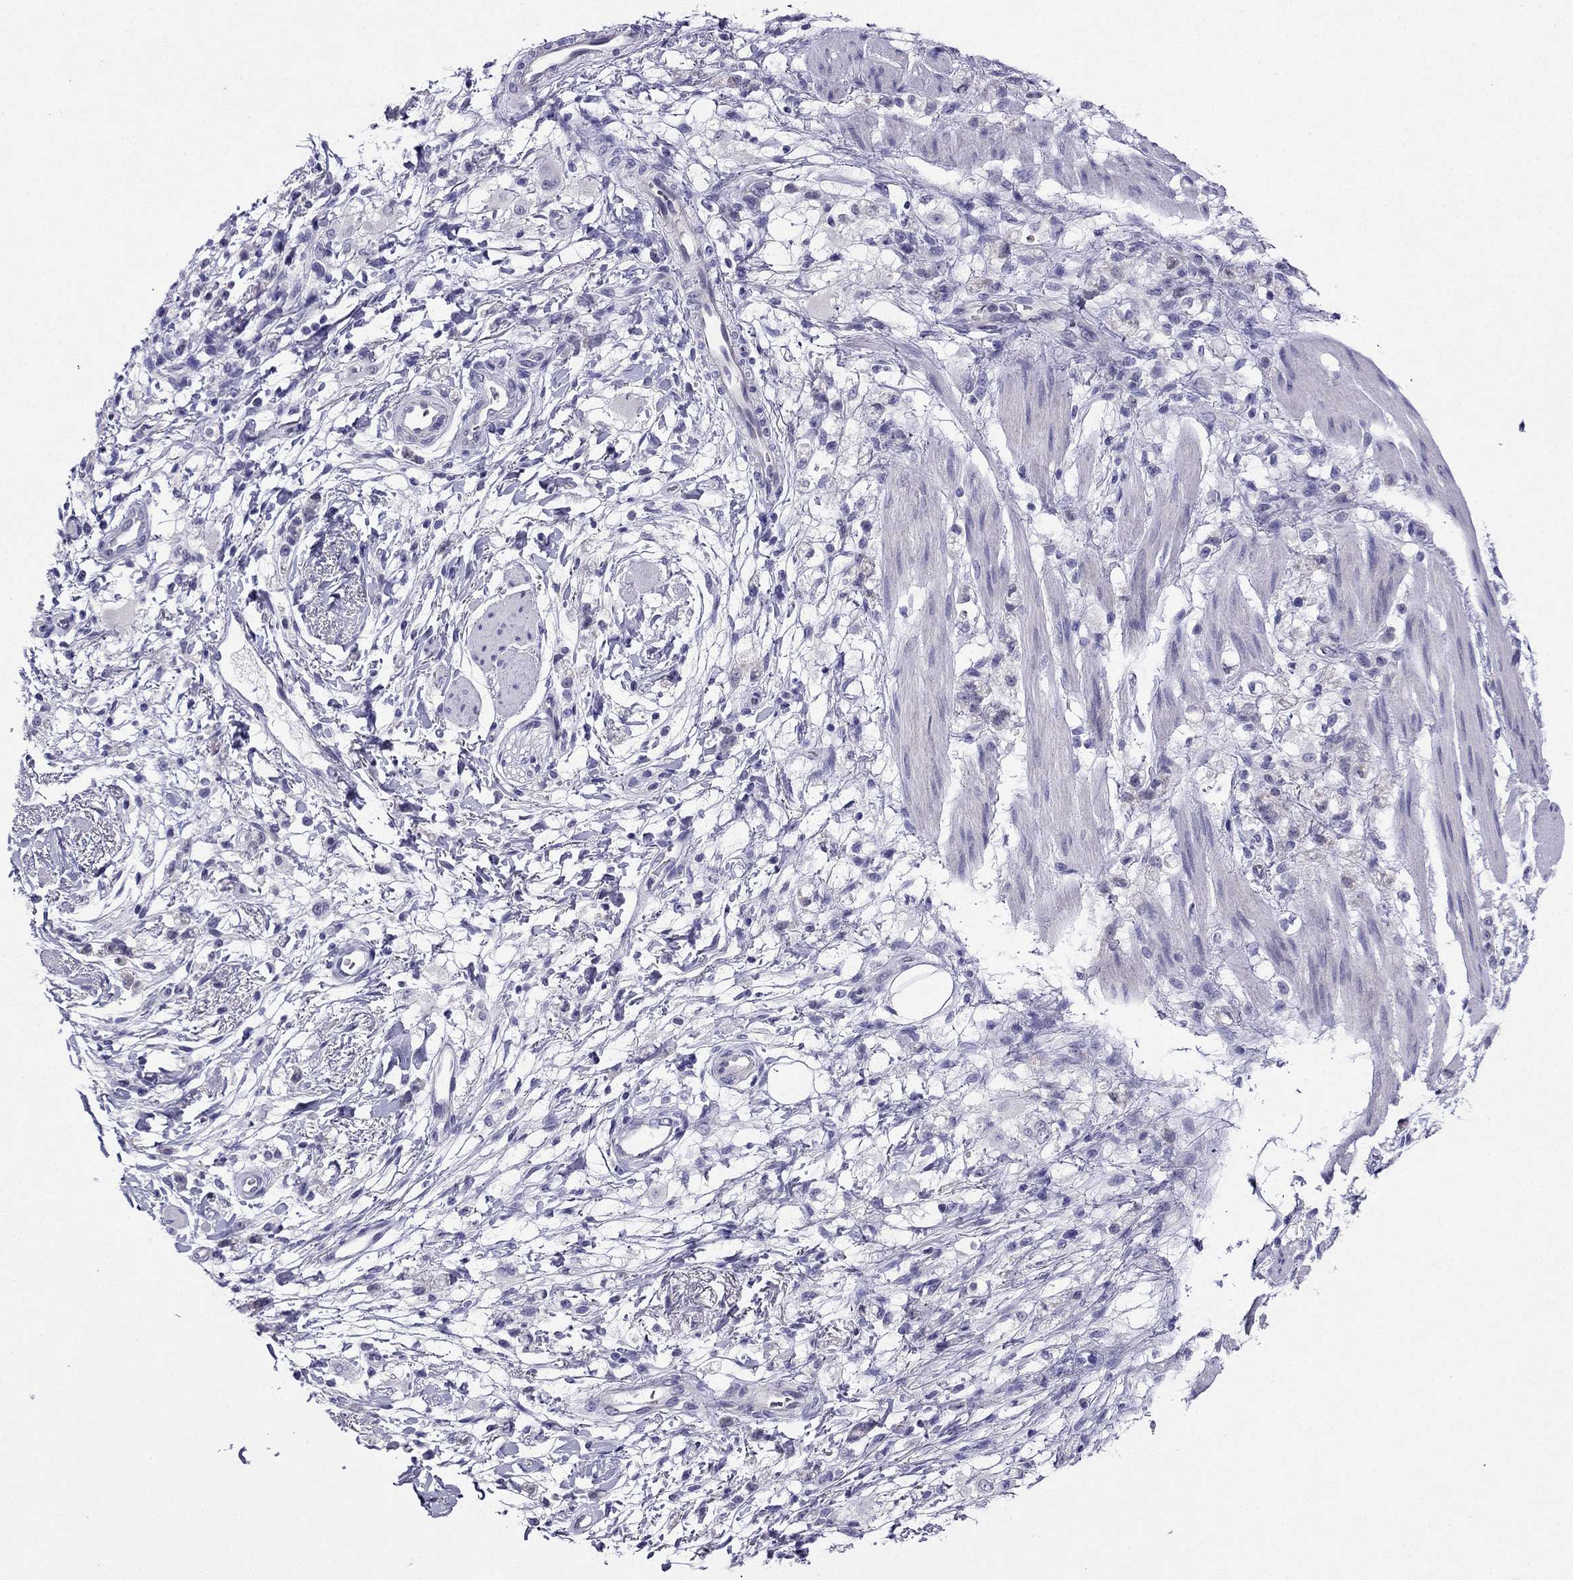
{"staining": {"intensity": "negative", "quantity": "none", "location": "none"}, "tissue": "stomach cancer", "cell_type": "Tumor cells", "image_type": "cancer", "snomed": [{"axis": "morphology", "description": "Adenocarcinoma, NOS"}, {"axis": "topography", "description": "Stomach"}], "caption": "There is no significant staining in tumor cells of stomach adenocarcinoma. The staining is performed using DAB (3,3'-diaminobenzidine) brown chromogen with nuclei counter-stained in using hematoxylin.", "gene": "KCNJ10", "patient": {"sex": "female", "age": 60}}